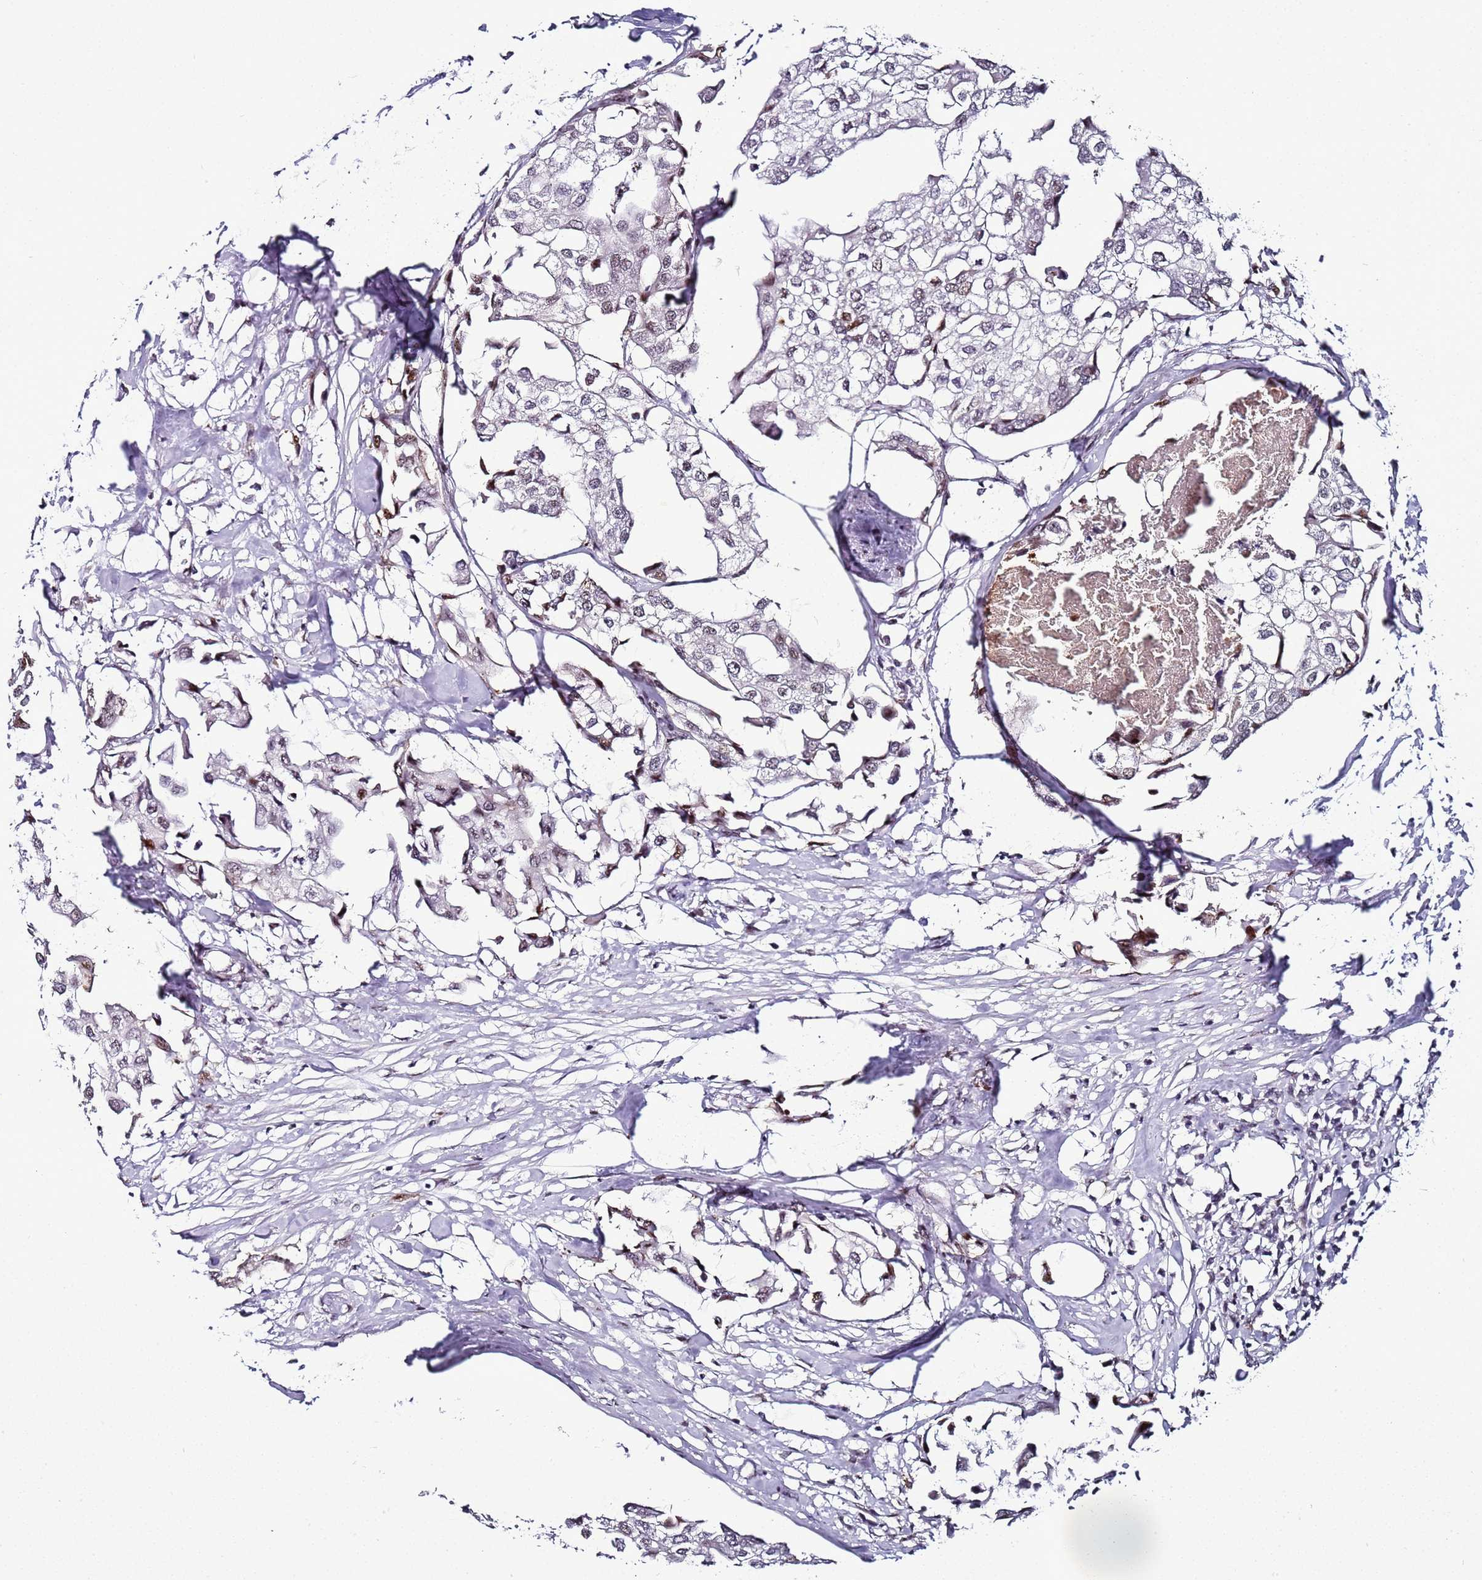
{"staining": {"intensity": "weak", "quantity": "<25%", "location": "nuclear"}, "tissue": "urothelial cancer", "cell_type": "Tumor cells", "image_type": "cancer", "snomed": [{"axis": "morphology", "description": "Urothelial carcinoma, High grade"}, {"axis": "topography", "description": "Urinary bladder"}], "caption": "Tumor cells are negative for brown protein staining in urothelial carcinoma (high-grade).", "gene": "PSMA7", "patient": {"sex": "male", "age": 64}}